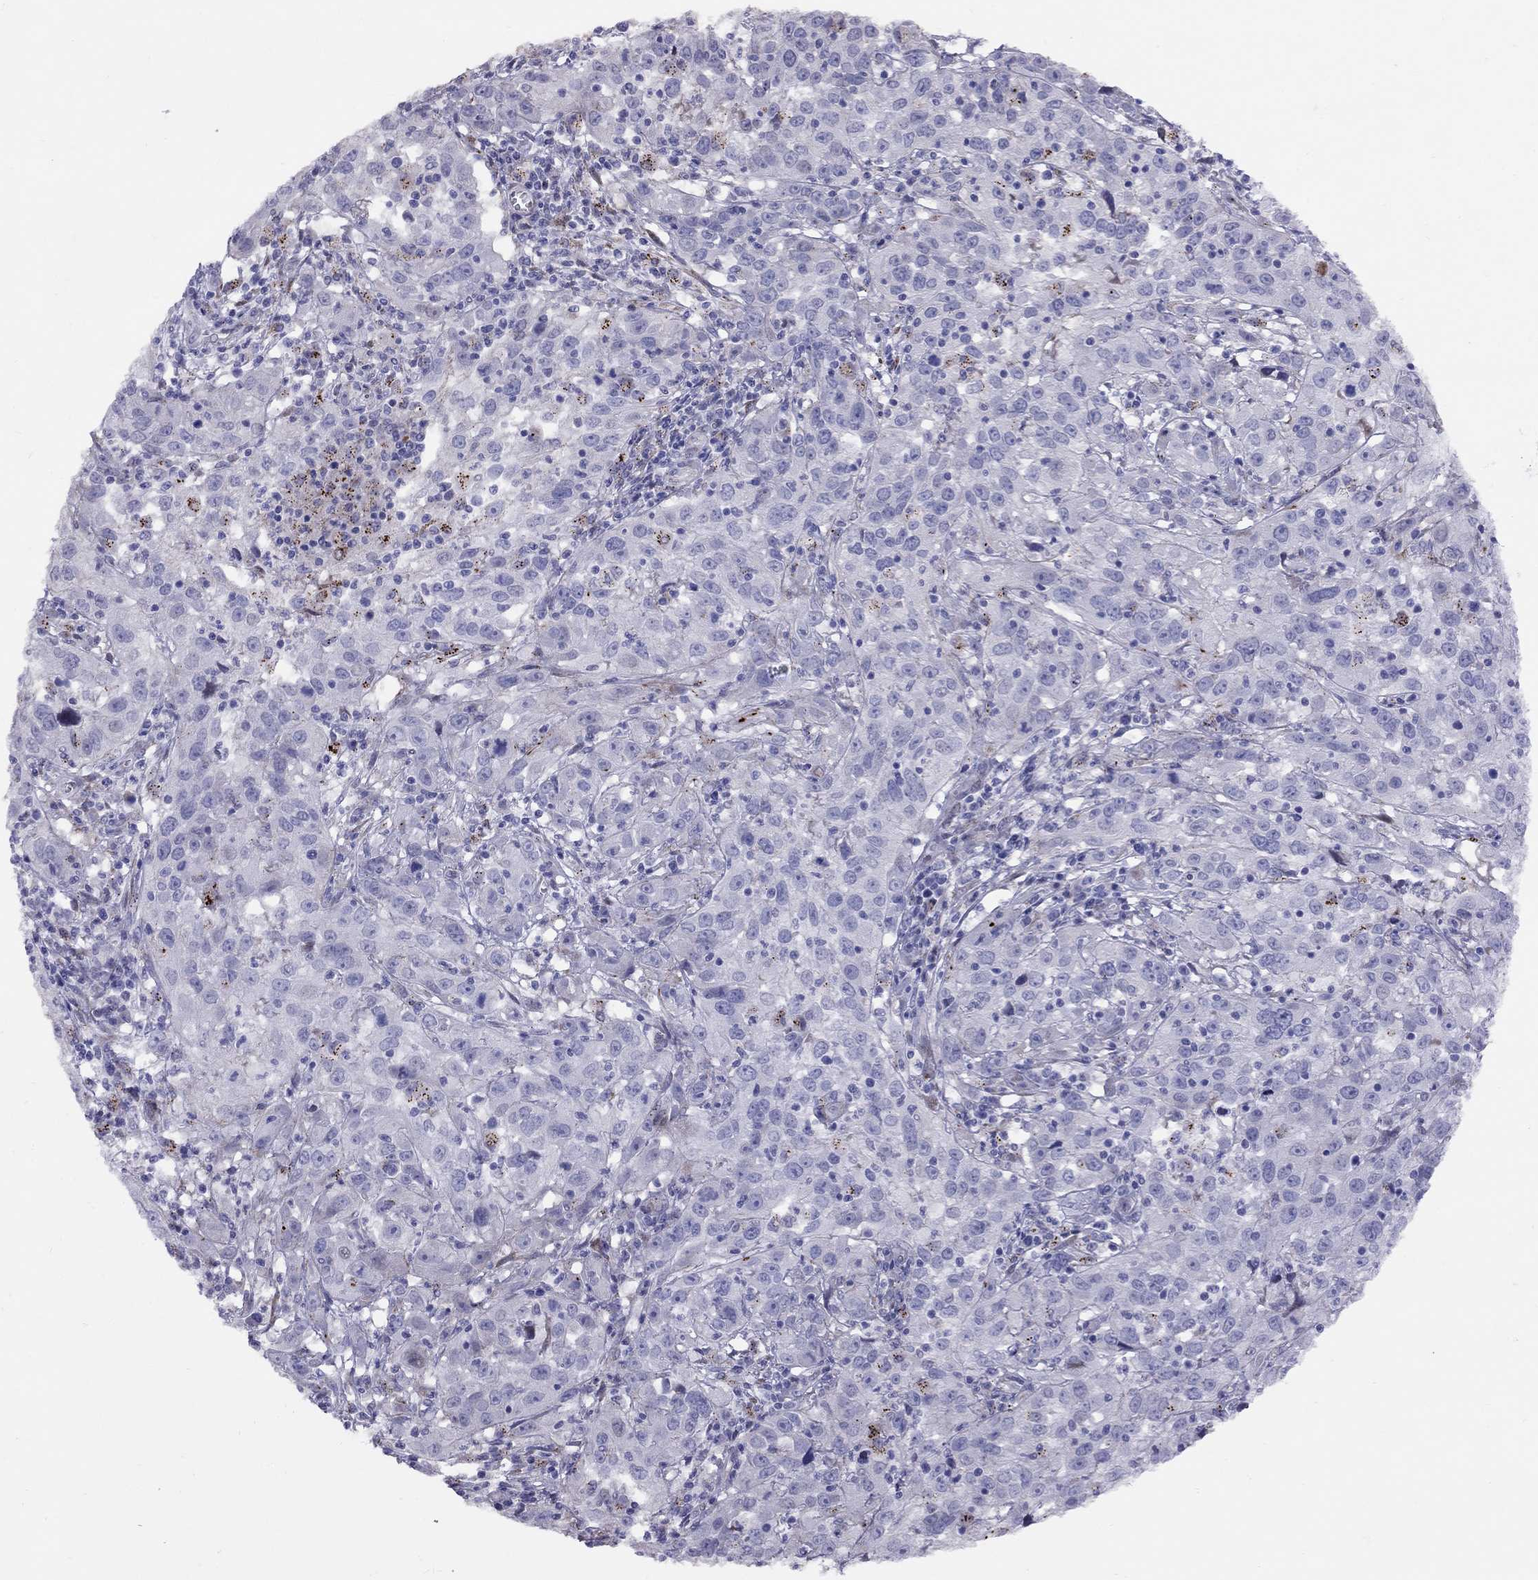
{"staining": {"intensity": "negative", "quantity": "none", "location": "none"}, "tissue": "cervical cancer", "cell_type": "Tumor cells", "image_type": "cancer", "snomed": [{"axis": "morphology", "description": "Squamous cell carcinoma, NOS"}, {"axis": "topography", "description": "Cervix"}], "caption": "DAB immunohistochemical staining of human squamous cell carcinoma (cervical) demonstrates no significant positivity in tumor cells. (DAB (3,3'-diaminobenzidine) immunohistochemistry (IHC) visualized using brightfield microscopy, high magnification).", "gene": "MAGEB4", "patient": {"sex": "female", "age": 32}}